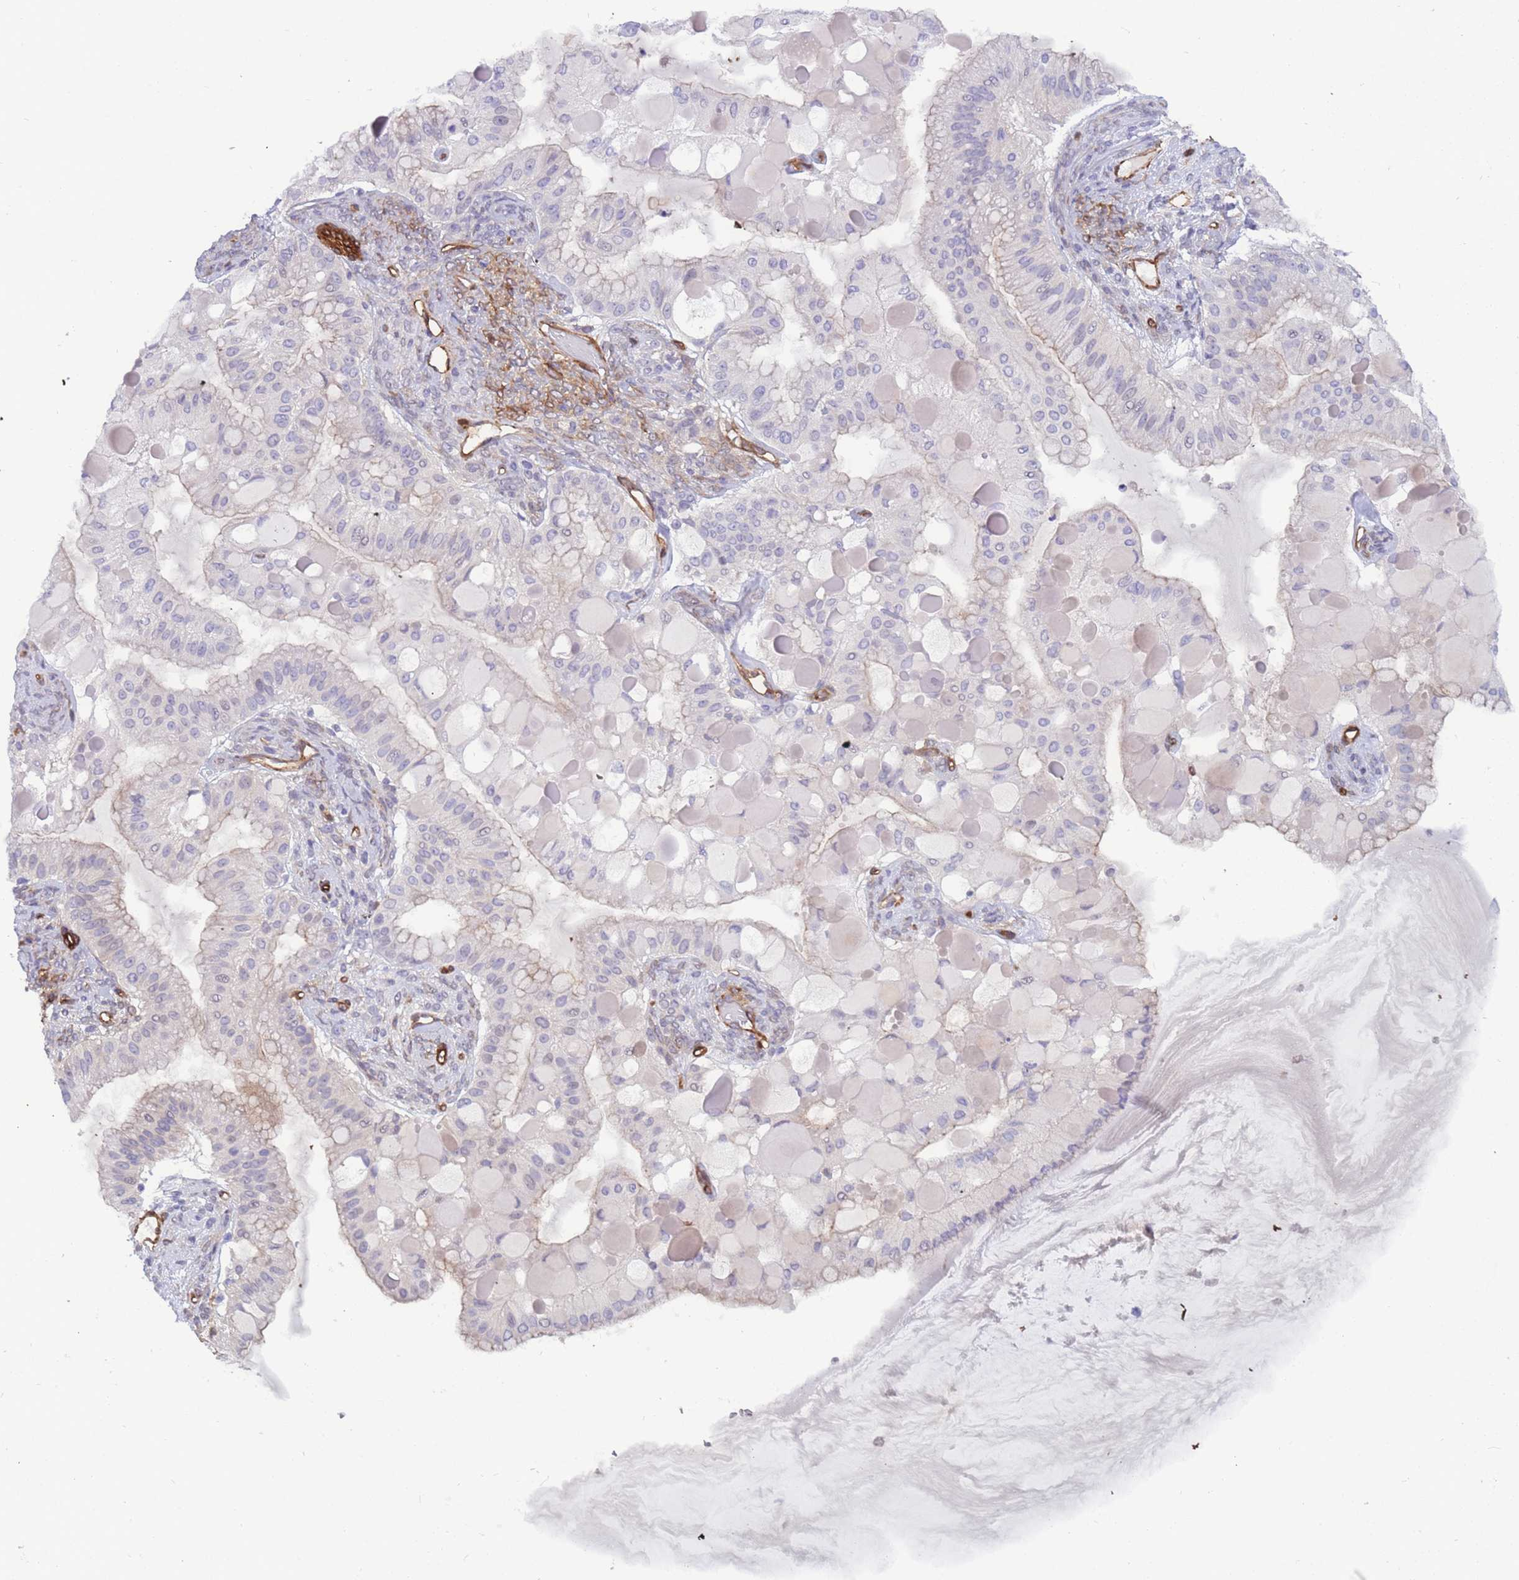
{"staining": {"intensity": "weak", "quantity": "<25%", "location": "cytoplasmic/membranous"}, "tissue": "ovarian cancer", "cell_type": "Tumor cells", "image_type": "cancer", "snomed": [{"axis": "morphology", "description": "Cystadenocarcinoma, mucinous, NOS"}, {"axis": "topography", "description": "Ovary"}], "caption": "This is an IHC micrograph of ovarian cancer. There is no staining in tumor cells.", "gene": "EHD2", "patient": {"sex": "female", "age": 61}}